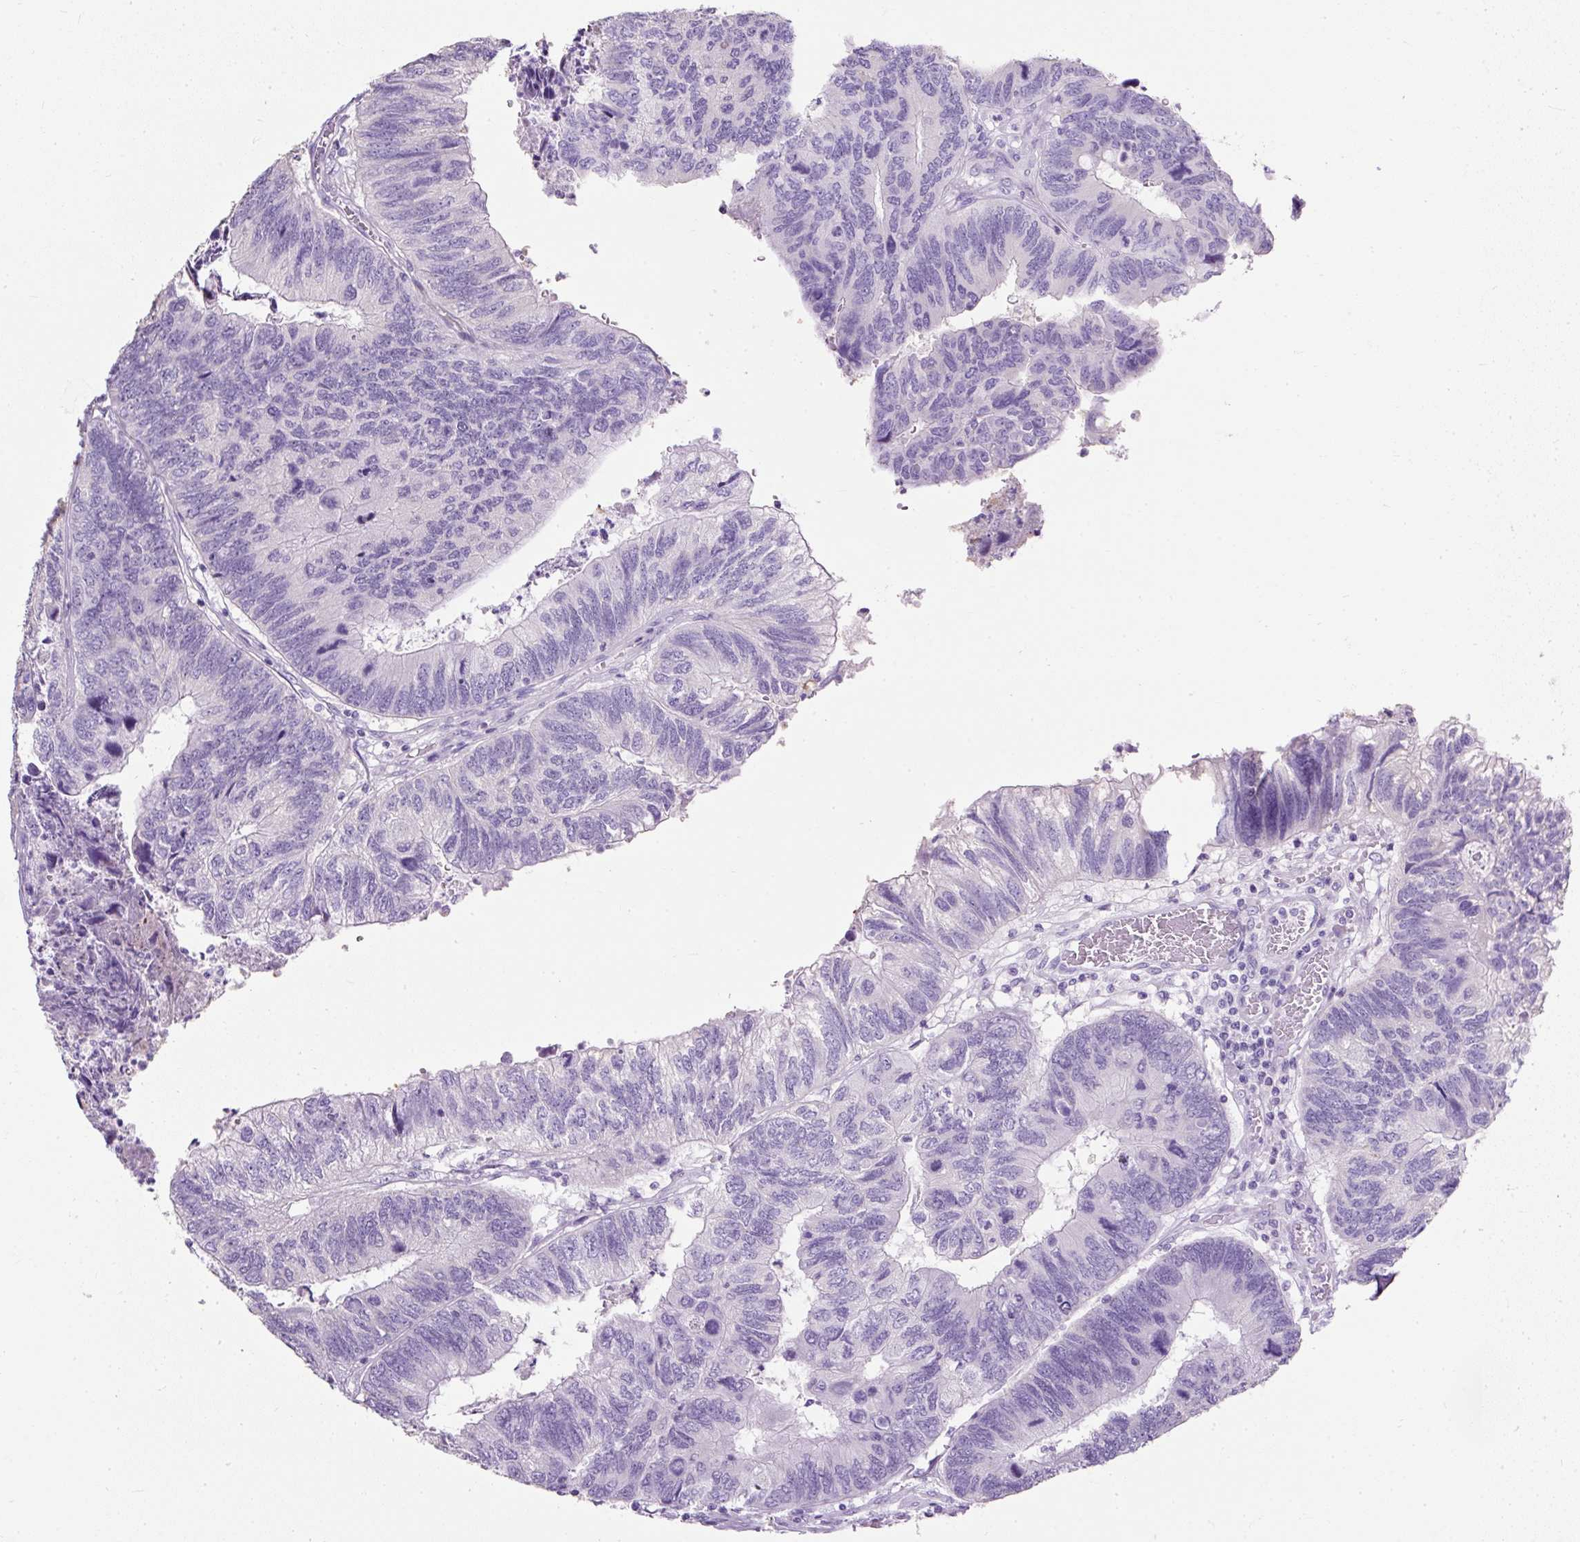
{"staining": {"intensity": "negative", "quantity": "none", "location": "none"}, "tissue": "colorectal cancer", "cell_type": "Tumor cells", "image_type": "cancer", "snomed": [{"axis": "morphology", "description": "Adenocarcinoma, NOS"}, {"axis": "topography", "description": "Colon"}], "caption": "This micrograph is of colorectal adenocarcinoma stained with IHC to label a protein in brown with the nuclei are counter-stained blue. There is no positivity in tumor cells. (DAB immunohistochemistry (IHC) visualized using brightfield microscopy, high magnification).", "gene": "C2CD4C", "patient": {"sex": "female", "age": 67}}